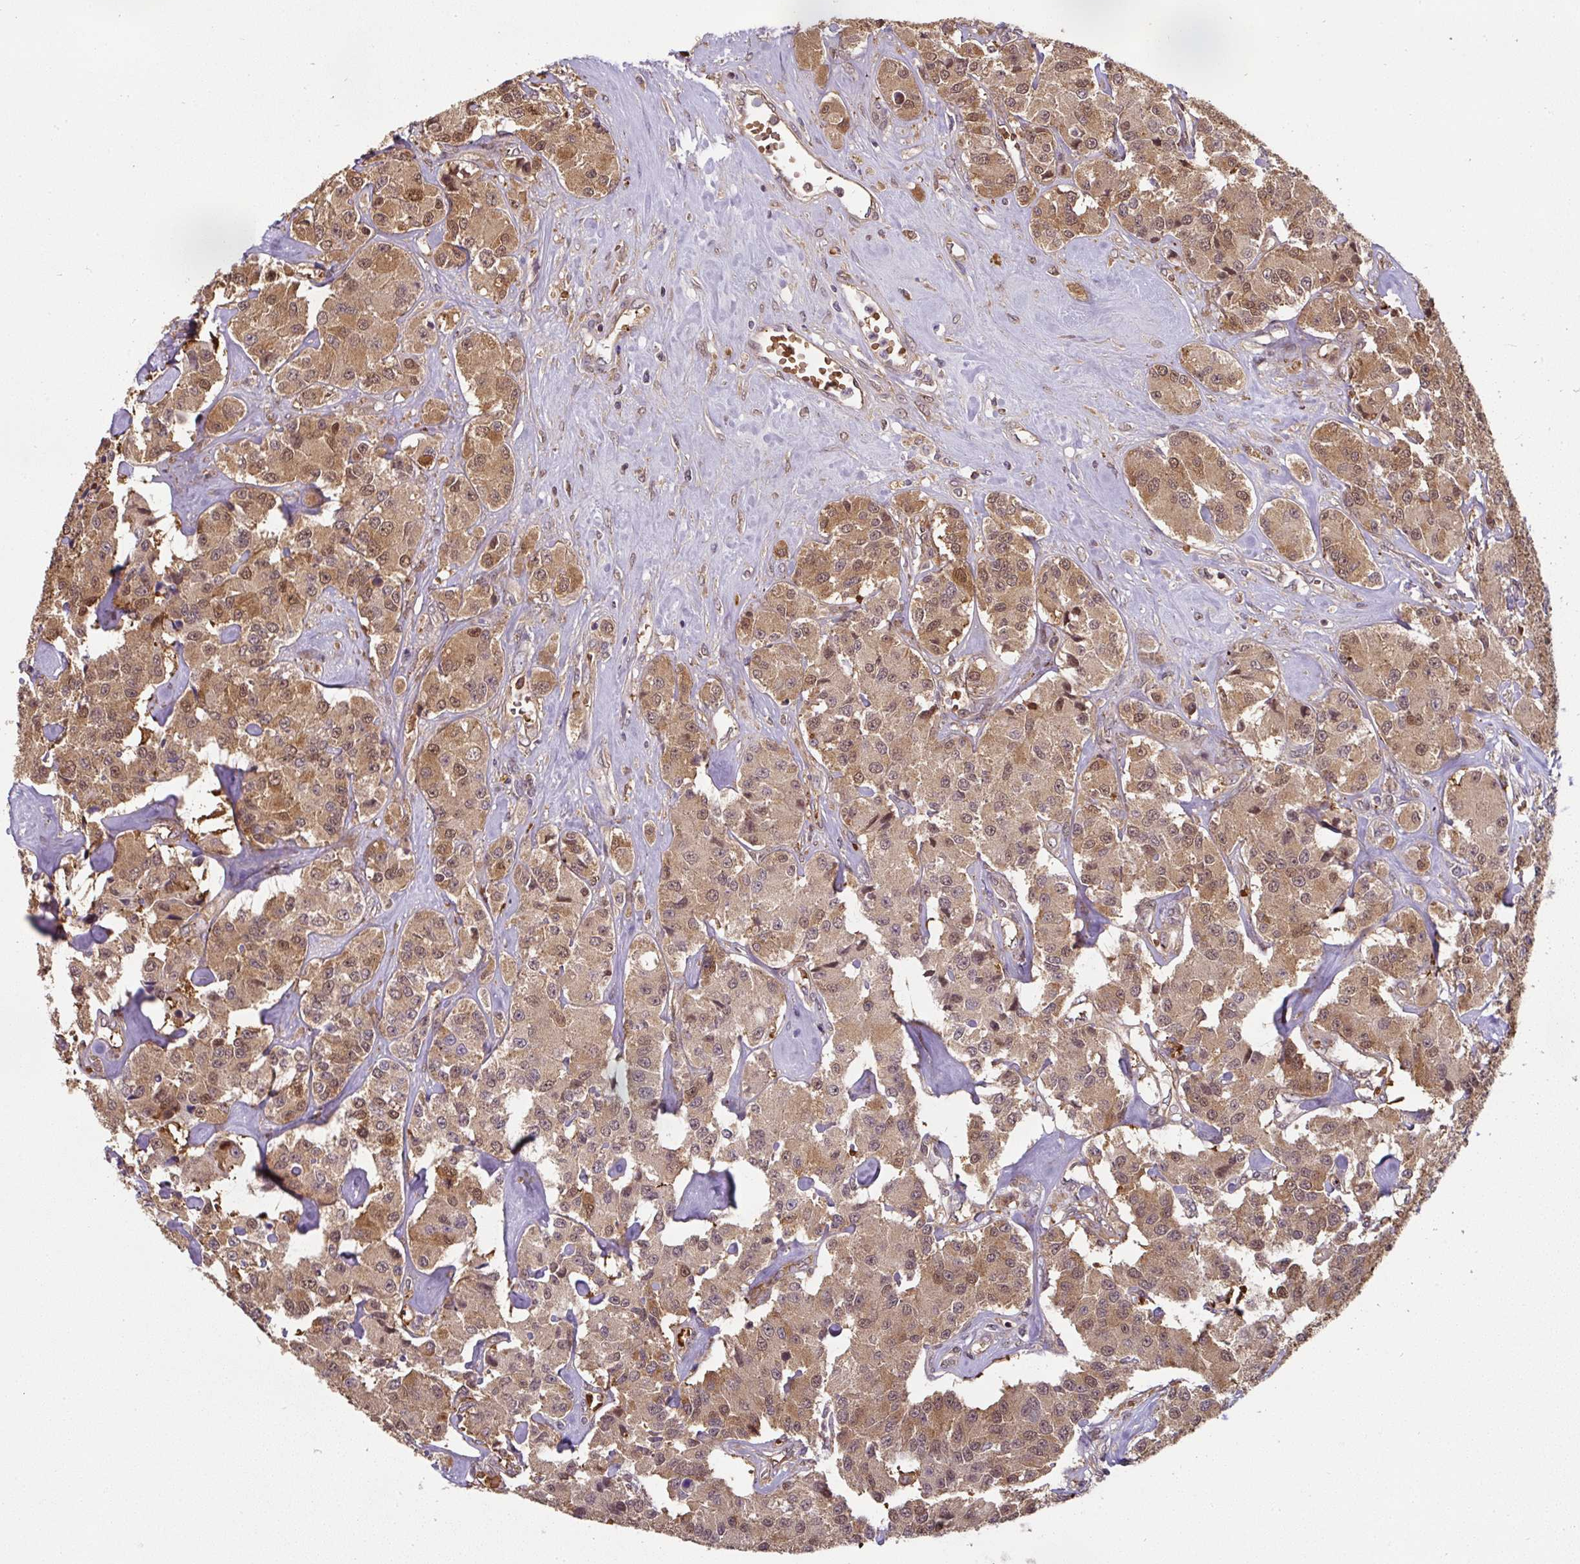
{"staining": {"intensity": "moderate", "quantity": ">75%", "location": "cytoplasmic/membranous,nuclear"}, "tissue": "carcinoid", "cell_type": "Tumor cells", "image_type": "cancer", "snomed": [{"axis": "morphology", "description": "Carcinoid, malignant, NOS"}, {"axis": "topography", "description": "Pancreas"}], "caption": "DAB (3,3'-diaminobenzidine) immunohistochemical staining of carcinoid shows moderate cytoplasmic/membranous and nuclear protein positivity in approximately >75% of tumor cells. Immunohistochemistry stains the protein of interest in brown and the nuclei are stained blue.", "gene": "ST13", "patient": {"sex": "male", "age": 41}}